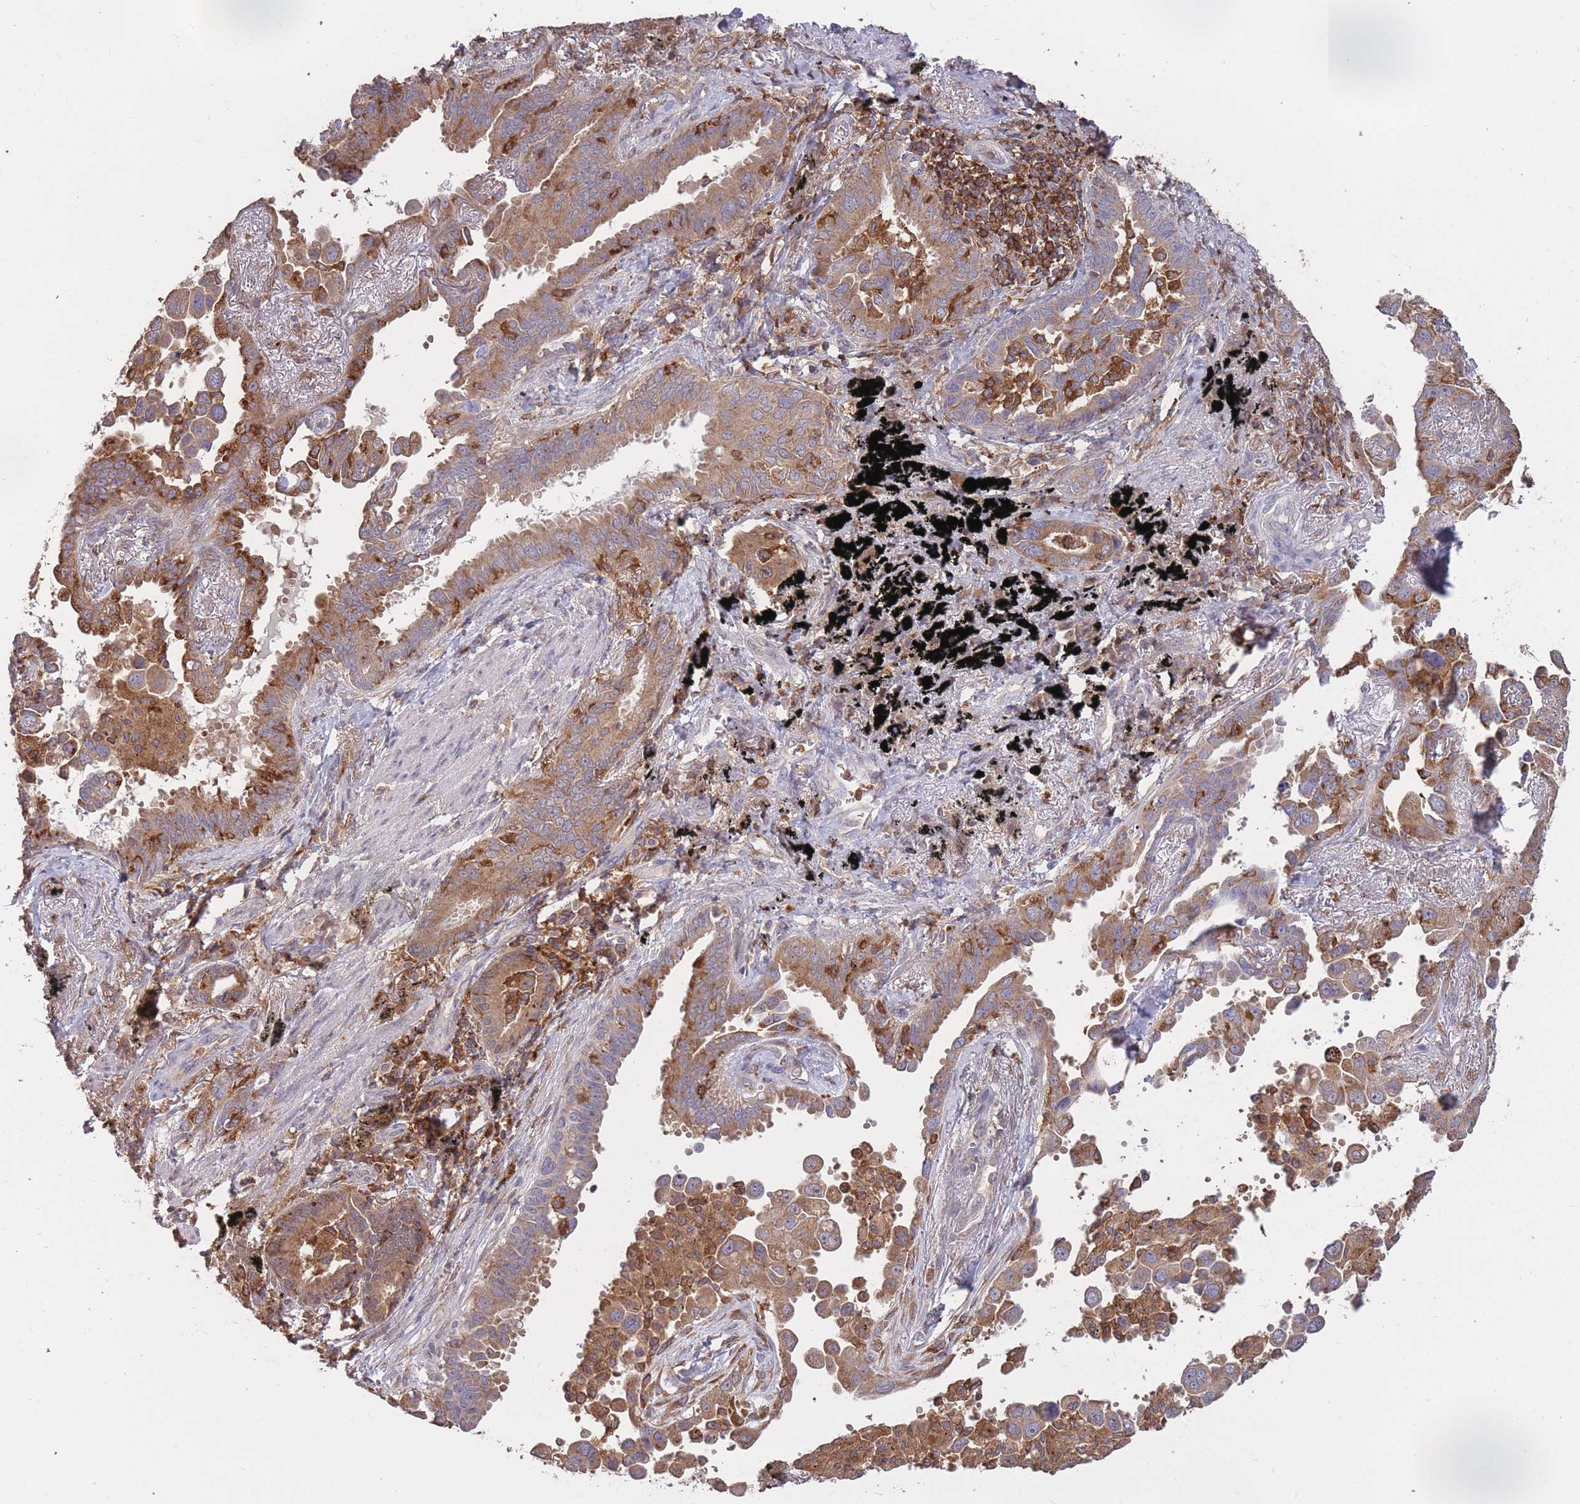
{"staining": {"intensity": "moderate", "quantity": ">75%", "location": "cytoplasmic/membranous"}, "tissue": "lung cancer", "cell_type": "Tumor cells", "image_type": "cancer", "snomed": [{"axis": "morphology", "description": "Adenocarcinoma, NOS"}, {"axis": "topography", "description": "Lung"}], "caption": "Moderate cytoplasmic/membranous positivity is present in approximately >75% of tumor cells in lung cancer.", "gene": "GMIP", "patient": {"sex": "male", "age": 67}}